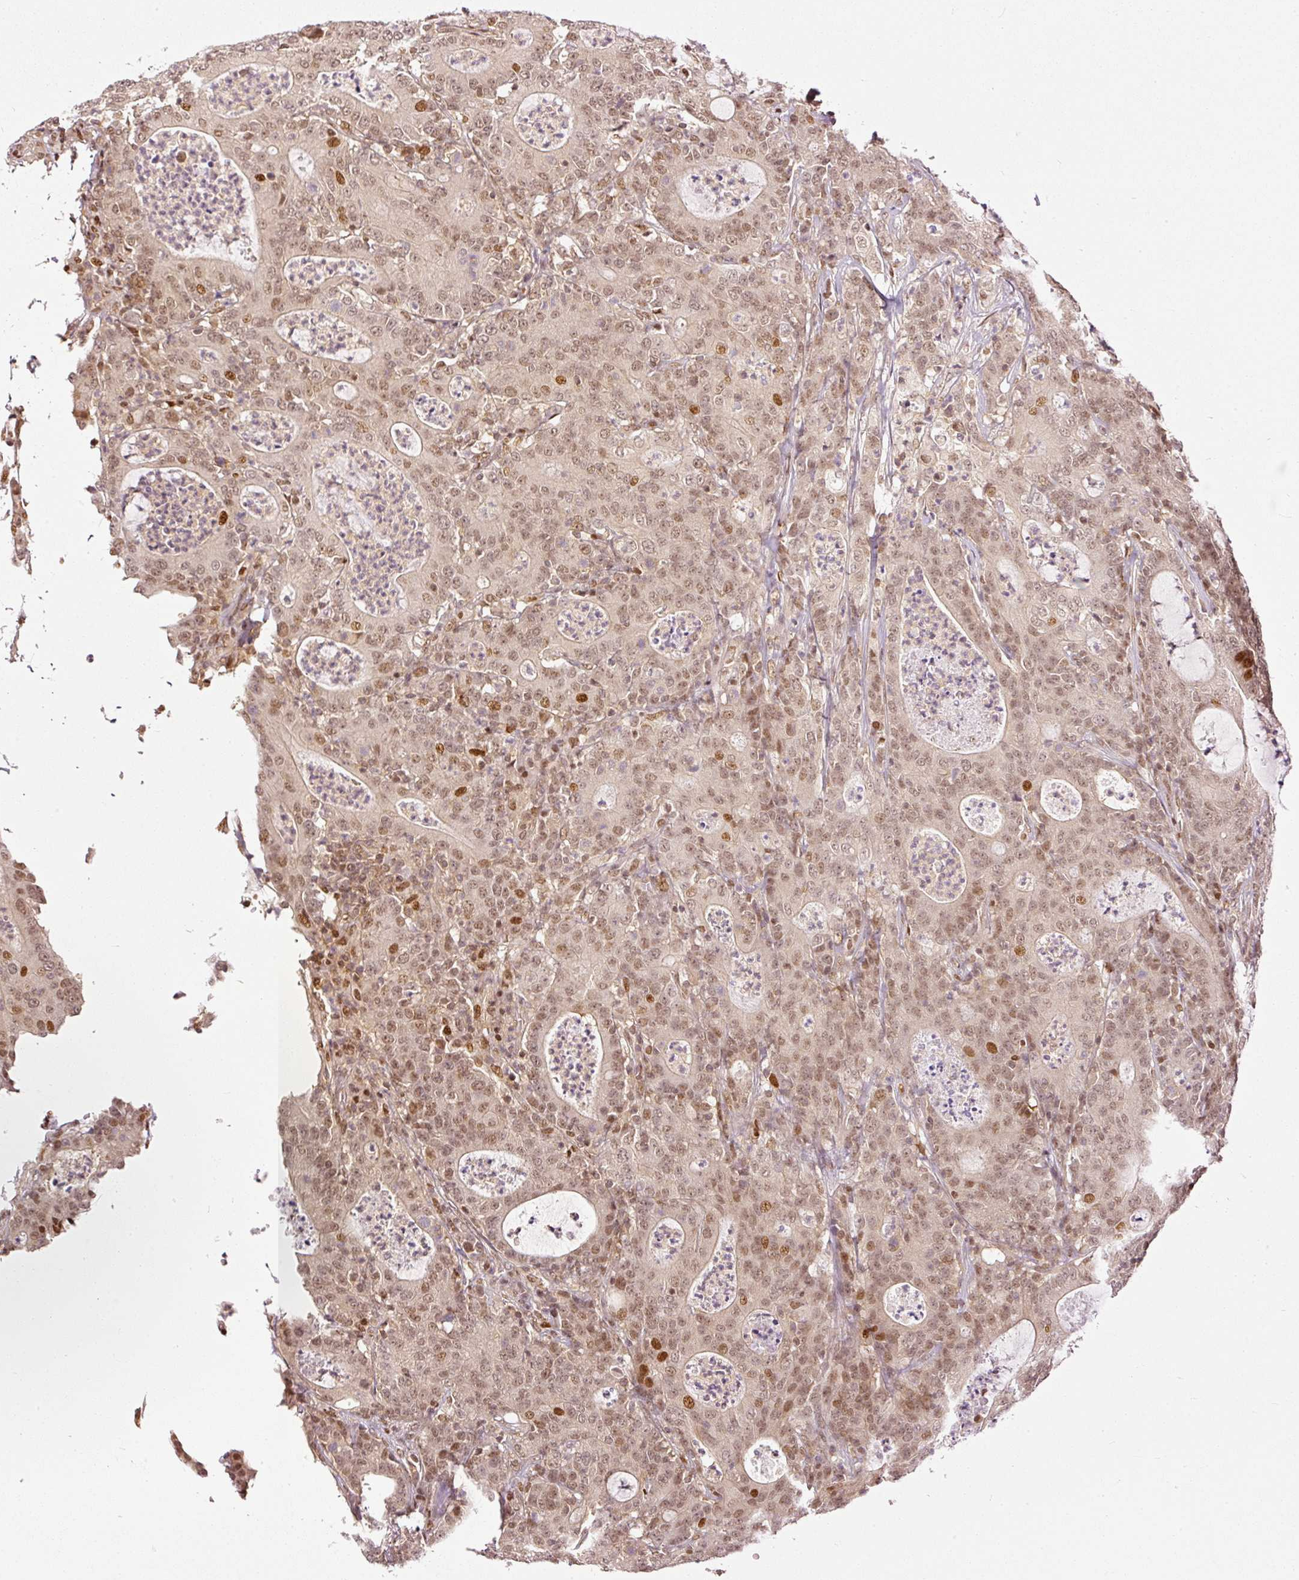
{"staining": {"intensity": "moderate", "quantity": ">75%", "location": "nuclear"}, "tissue": "colorectal cancer", "cell_type": "Tumor cells", "image_type": "cancer", "snomed": [{"axis": "morphology", "description": "Adenocarcinoma, NOS"}, {"axis": "topography", "description": "Colon"}], "caption": "This is an image of immunohistochemistry (IHC) staining of colorectal cancer, which shows moderate staining in the nuclear of tumor cells.", "gene": "ZNF778", "patient": {"sex": "male", "age": 83}}